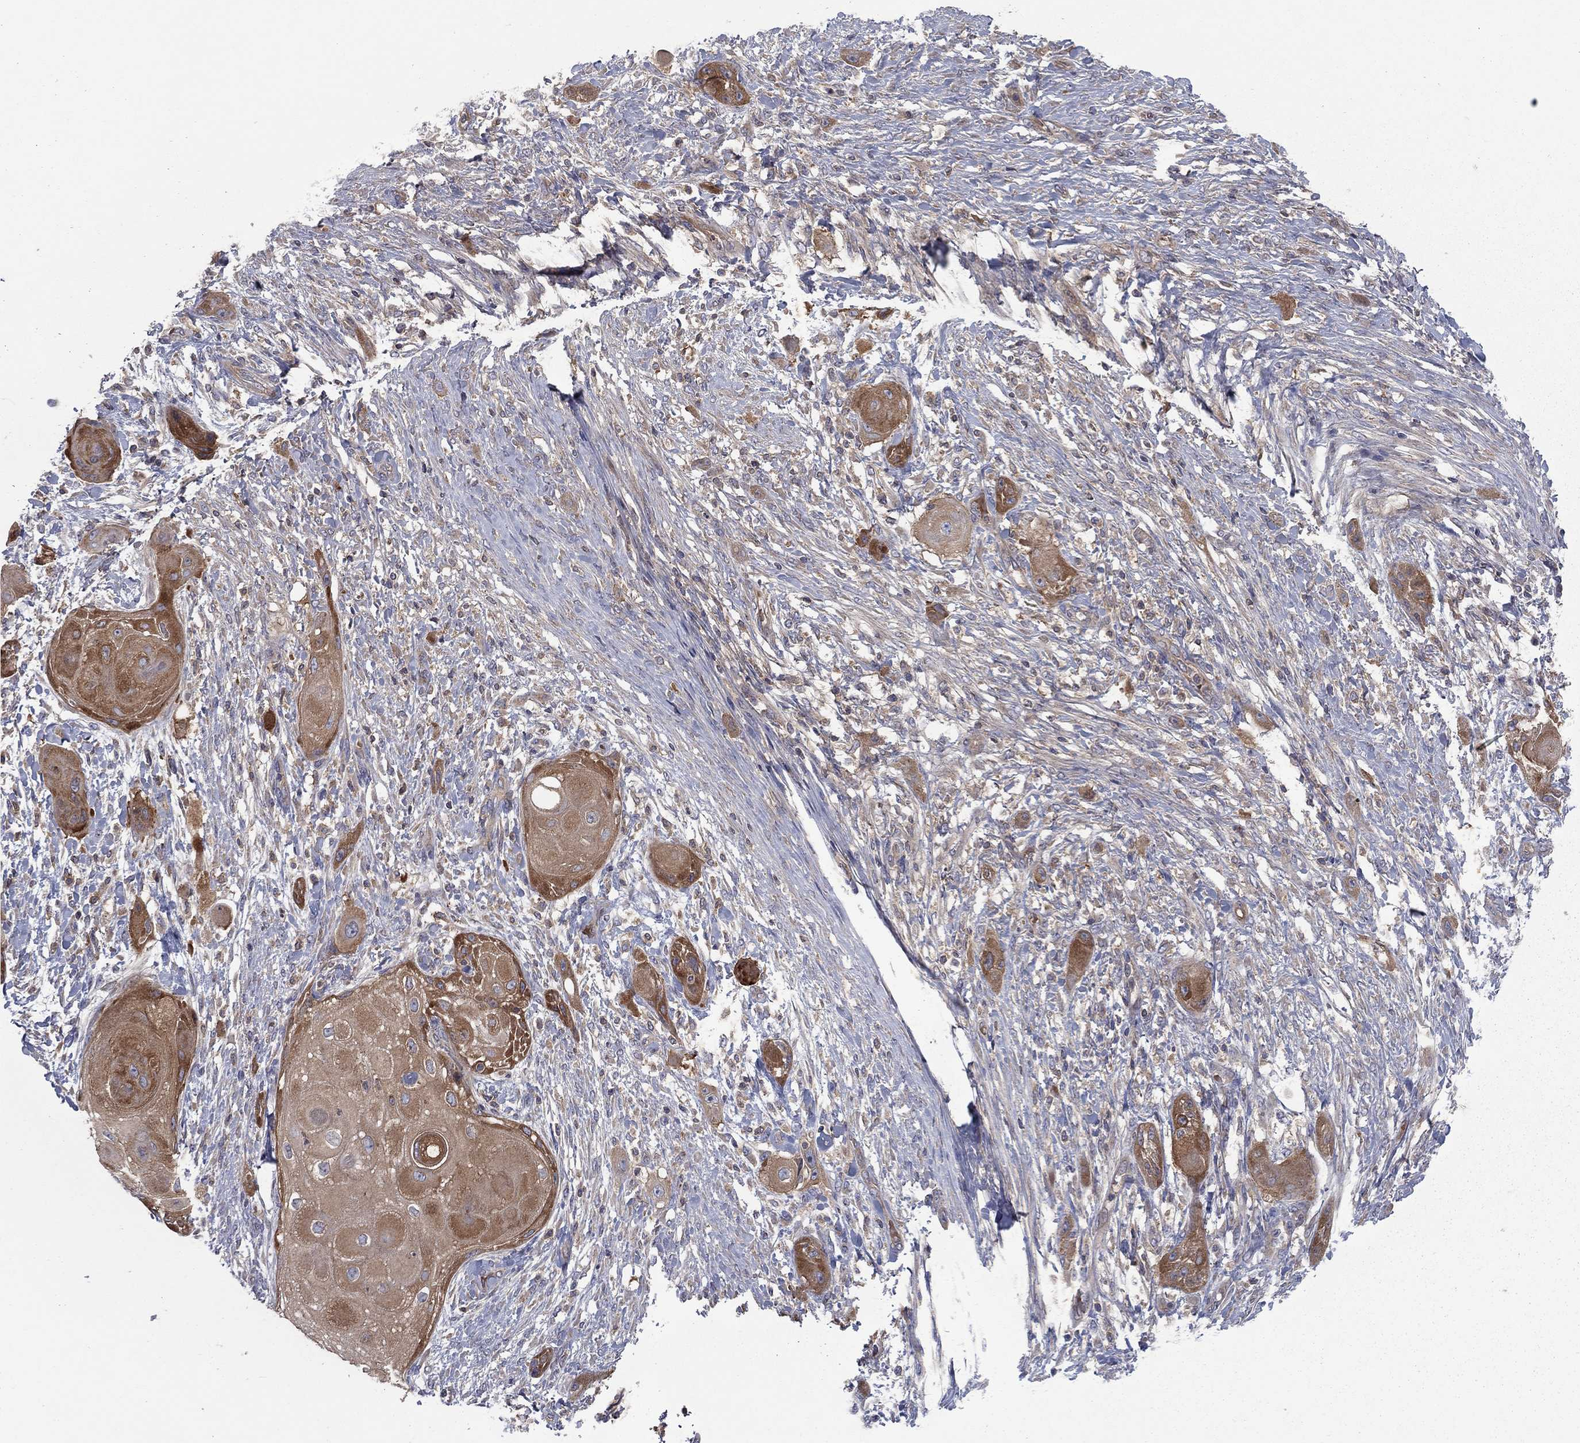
{"staining": {"intensity": "moderate", "quantity": ">75%", "location": "cytoplasmic/membranous"}, "tissue": "skin cancer", "cell_type": "Tumor cells", "image_type": "cancer", "snomed": [{"axis": "morphology", "description": "Squamous cell carcinoma, NOS"}, {"axis": "topography", "description": "Skin"}], "caption": "A medium amount of moderate cytoplasmic/membranous staining is seen in approximately >75% of tumor cells in skin squamous cell carcinoma tissue. The staining is performed using DAB brown chromogen to label protein expression. The nuclei are counter-stained blue using hematoxylin.", "gene": "RNF123", "patient": {"sex": "male", "age": 62}}